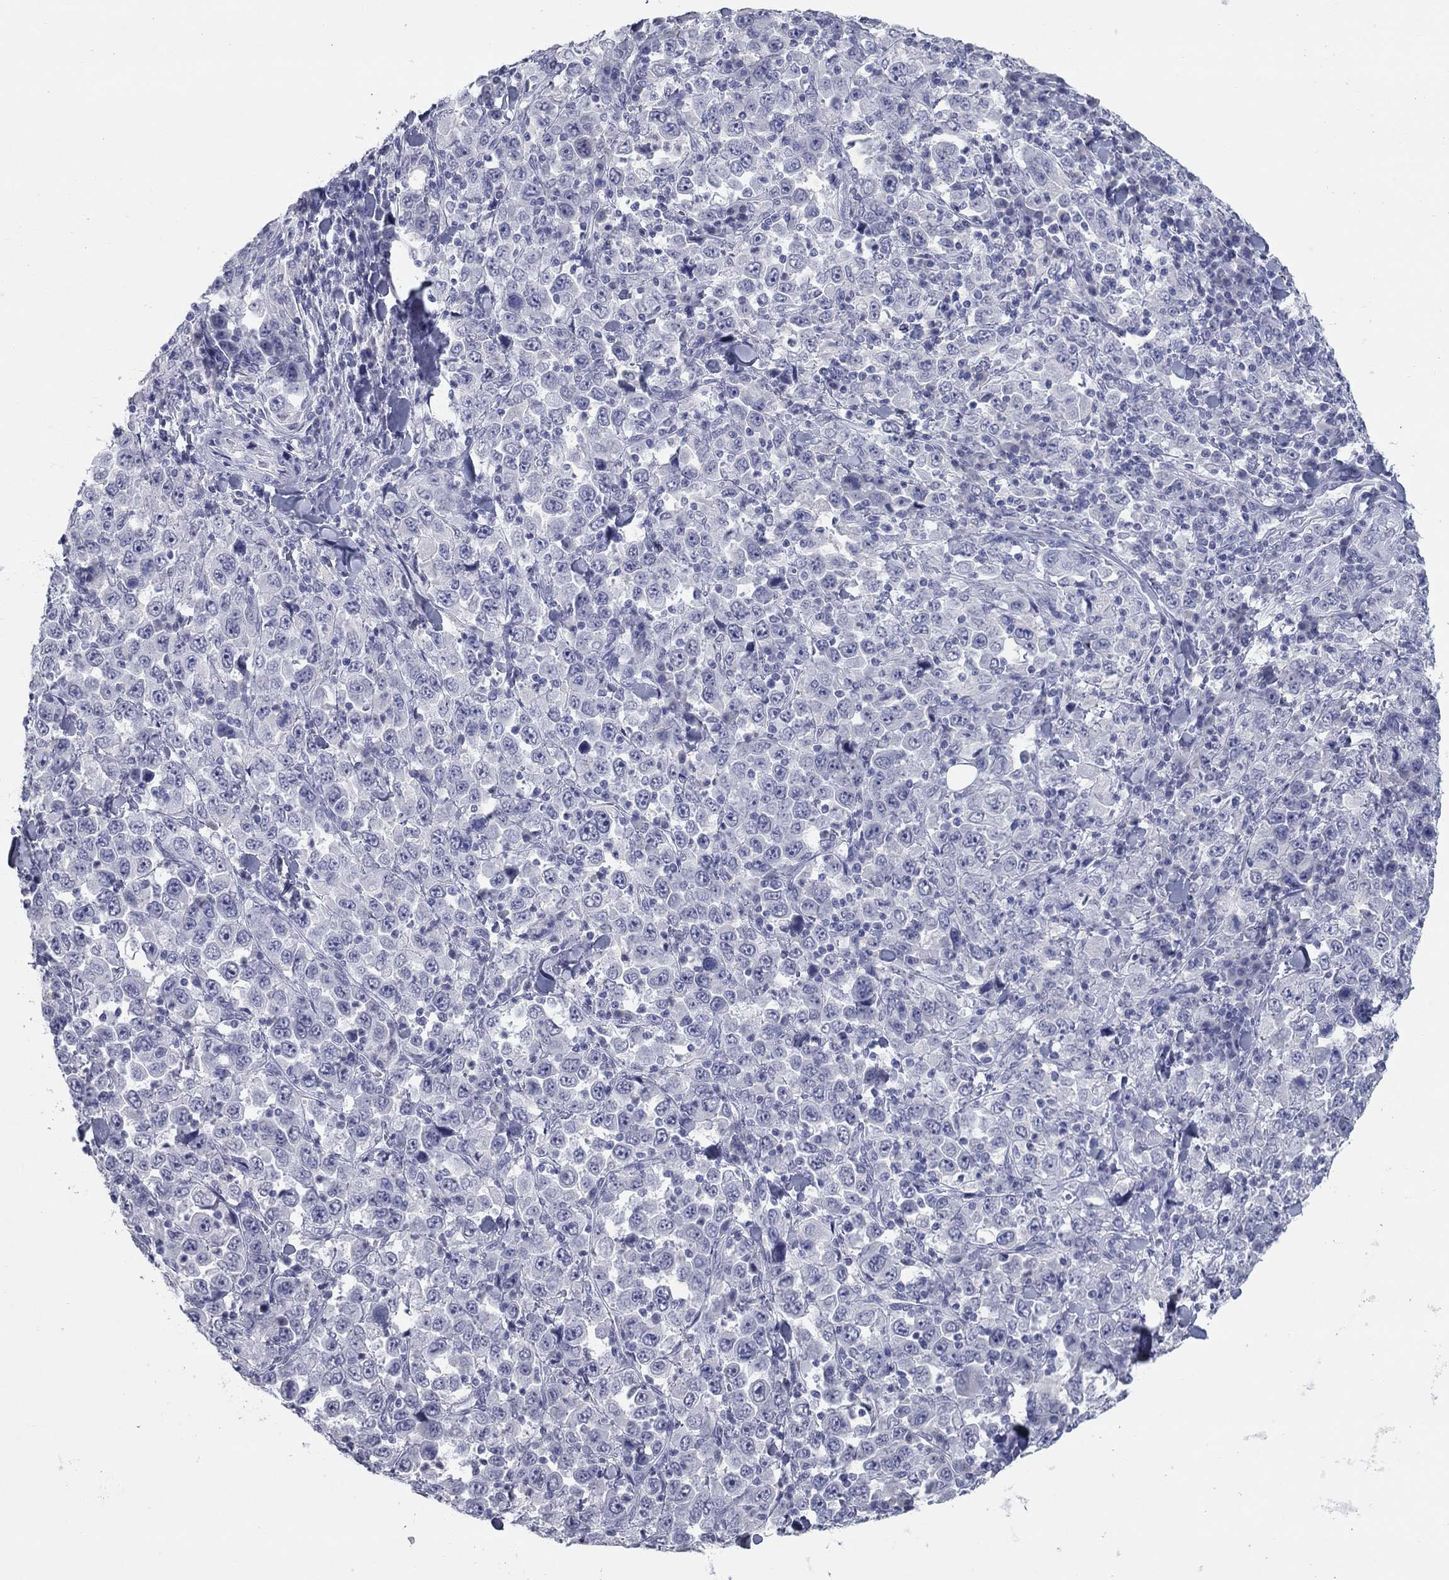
{"staining": {"intensity": "negative", "quantity": "none", "location": "none"}, "tissue": "stomach cancer", "cell_type": "Tumor cells", "image_type": "cancer", "snomed": [{"axis": "morphology", "description": "Normal tissue, NOS"}, {"axis": "morphology", "description": "Adenocarcinoma, NOS"}, {"axis": "topography", "description": "Stomach, upper"}, {"axis": "topography", "description": "Stomach"}], "caption": "This image is of stomach cancer (adenocarcinoma) stained with immunohistochemistry to label a protein in brown with the nuclei are counter-stained blue. There is no staining in tumor cells.", "gene": "KRT75", "patient": {"sex": "male", "age": 59}}